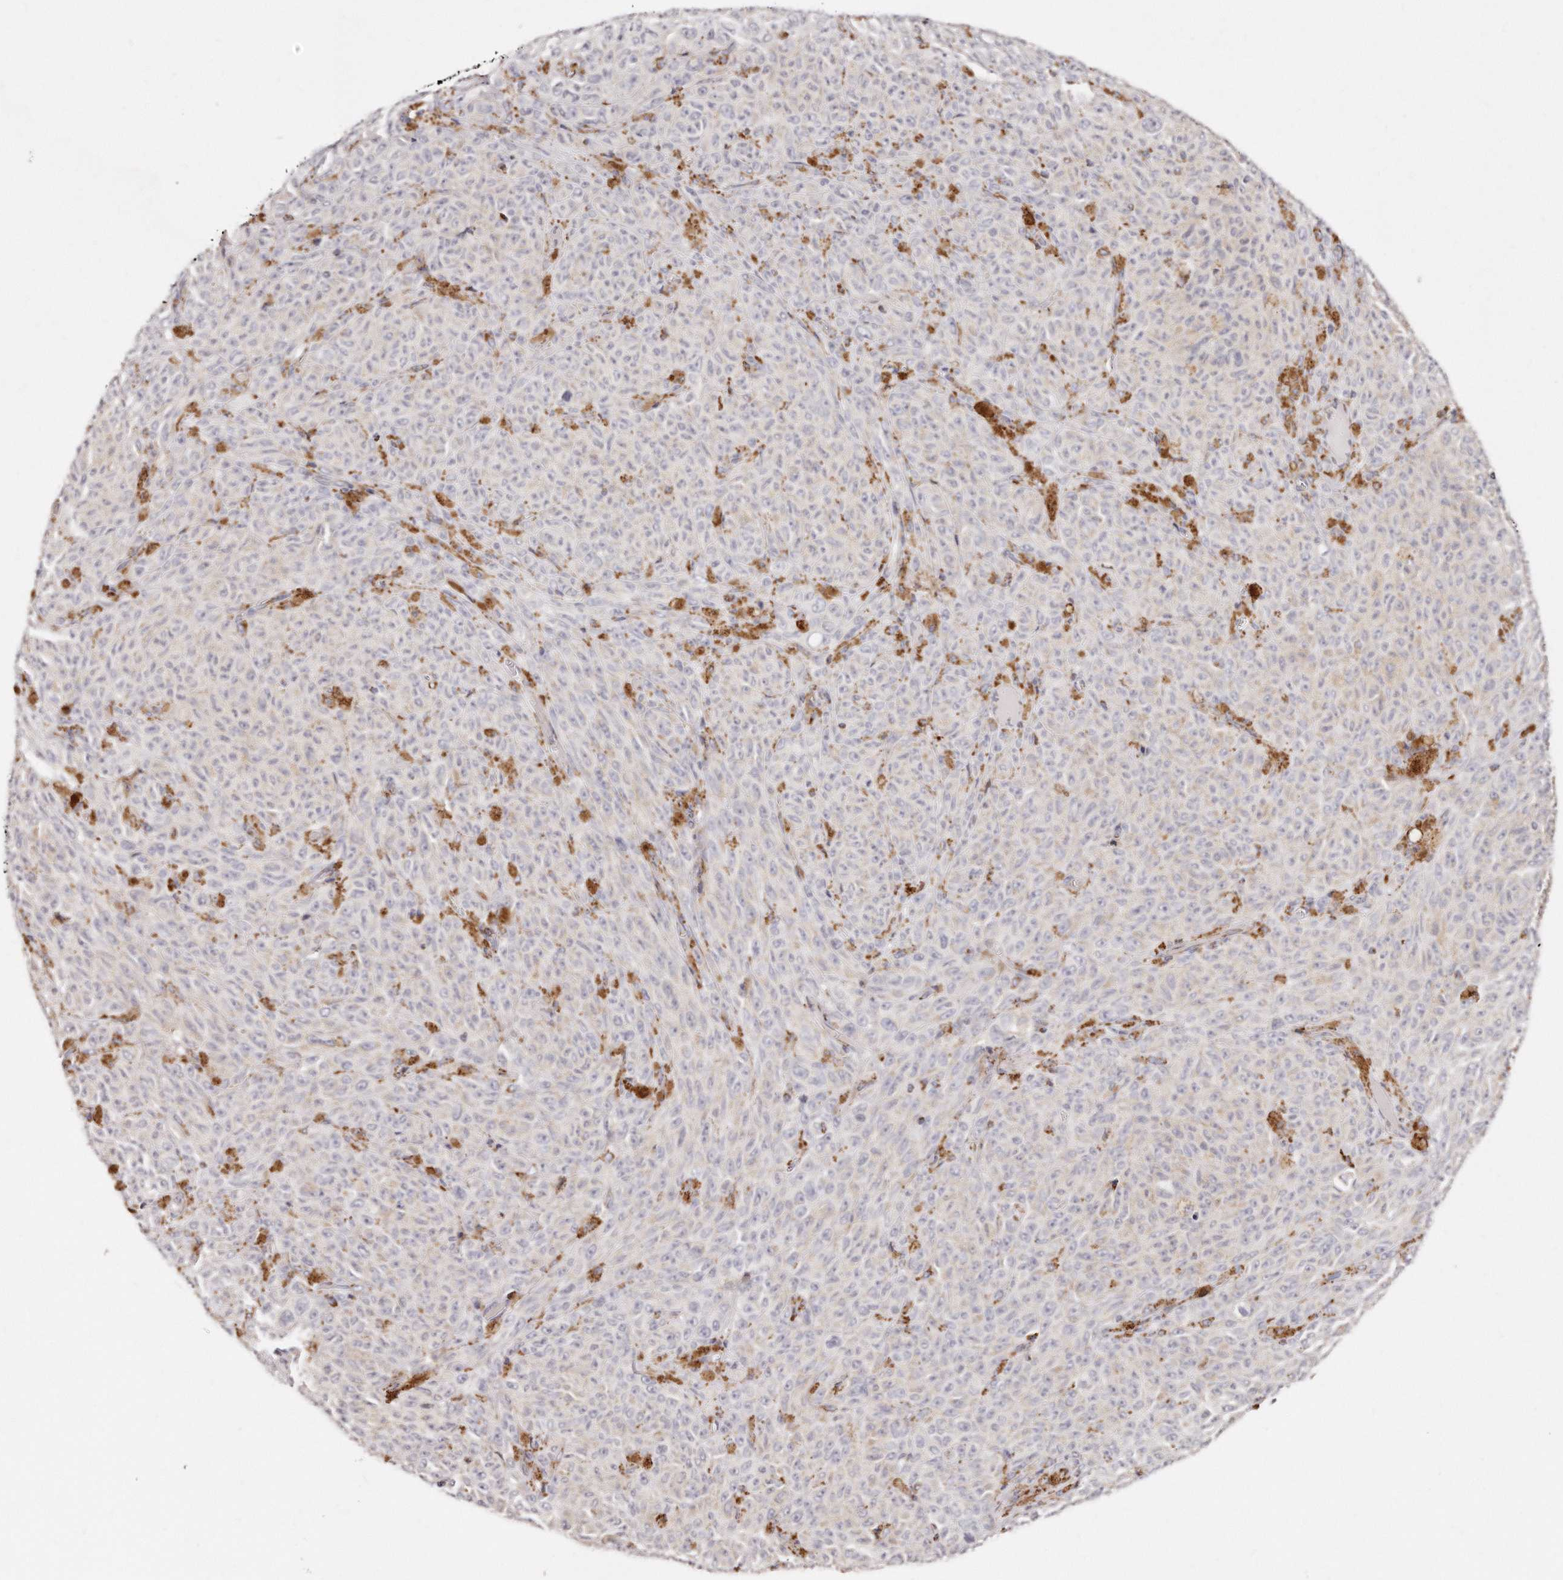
{"staining": {"intensity": "negative", "quantity": "none", "location": "none"}, "tissue": "melanoma", "cell_type": "Tumor cells", "image_type": "cancer", "snomed": [{"axis": "morphology", "description": "Malignant melanoma, NOS"}, {"axis": "topography", "description": "Skin"}], "caption": "Photomicrograph shows no significant protein positivity in tumor cells of malignant melanoma. (DAB (3,3'-diaminobenzidine) immunohistochemistry (IHC) visualized using brightfield microscopy, high magnification).", "gene": "RTKN", "patient": {"sex": "female", "age": 82}}